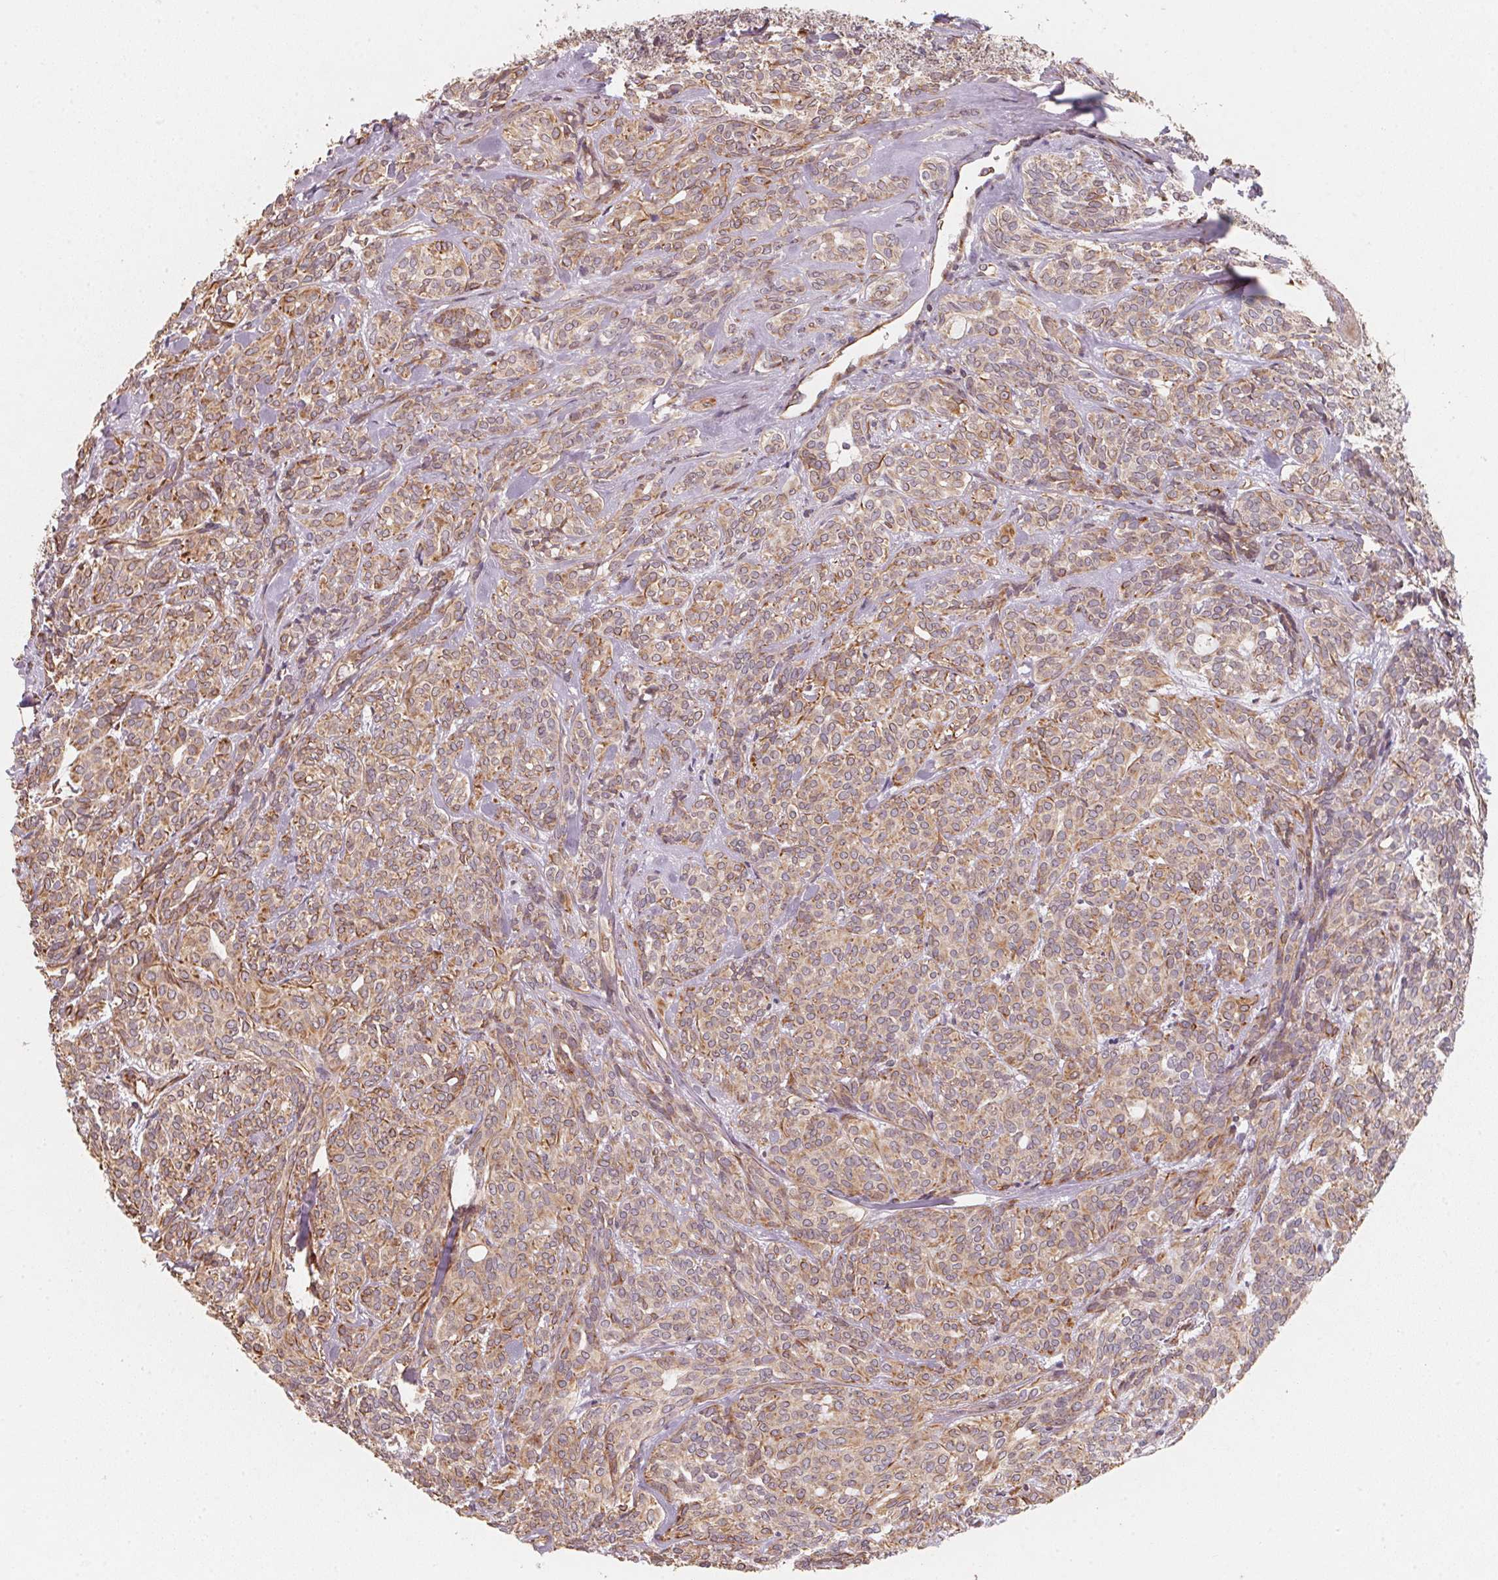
{"staining": {"intensity": "moderate", "quantity": ">75%", "location": "cytoplasmic/membranous"}, "tissue": "head and neck cancer", "cell_type": "Tumor cells", "image_type": "cancer", "snomed": [{"axis": "morphology", "description": "Adenocarcinoma, NOS"}, {"axis": "topography", "description": "Head-Neck"}], "caption": "Immunohistochemistry (IHC) staining of head and neck cancer (adenocarcinoma), which exhibits medium levels of moderate cytoplasmic/membranous staining in about >75% of tumor cells indicating moderate cytoplasmic/membranous protein positivity. The staining was performed using DAB (3,3'-diaminobenzidine) (brown) for protein detection and nuclei were counterstained in hematoxylin (blue).", "gene": "TSPAN12", "patient": {"sex": "female", "age": 57}}